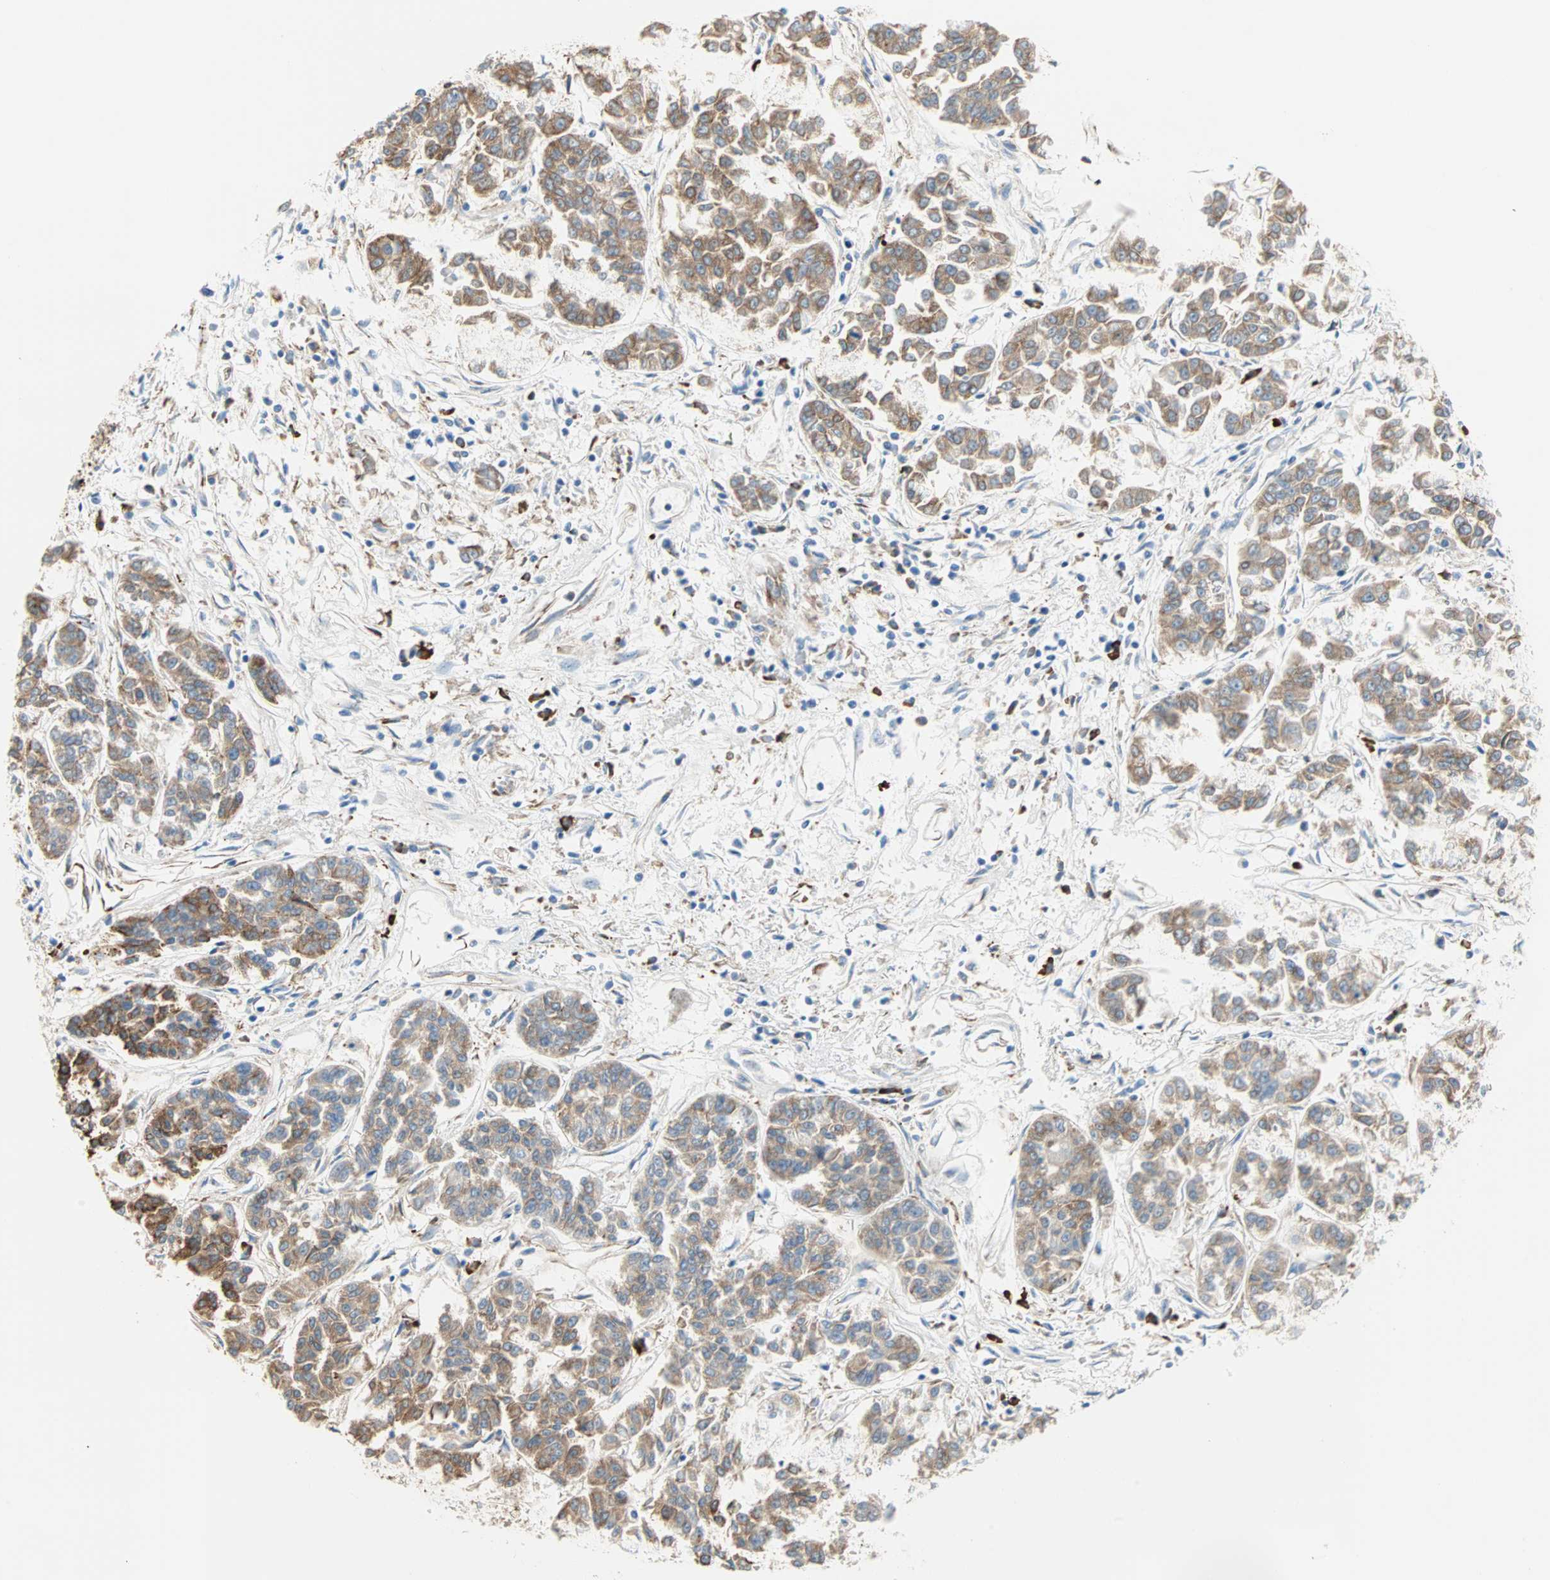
{"staining": {"intensity": "moderate", "quantity": ">75%", "location": "cytoplasmic/membranous"}, "tissue": "lung cancer", "cell_type": "Tumor cells", "image_type": "cancer", "snomed": [{"axis": "morphology", "description": "Adenocarcinoma, NOS"}, {"axis": "topography", "description": "Lung"}], "caption": "Protein positivity by IHC shows moderate cytoplasmic/membranous positivity in approximately >75% of tumor cells in adenocarcinoma (lung).", "gene": "PLCXD1", "patient": {"sex": "male", "age": 84}}